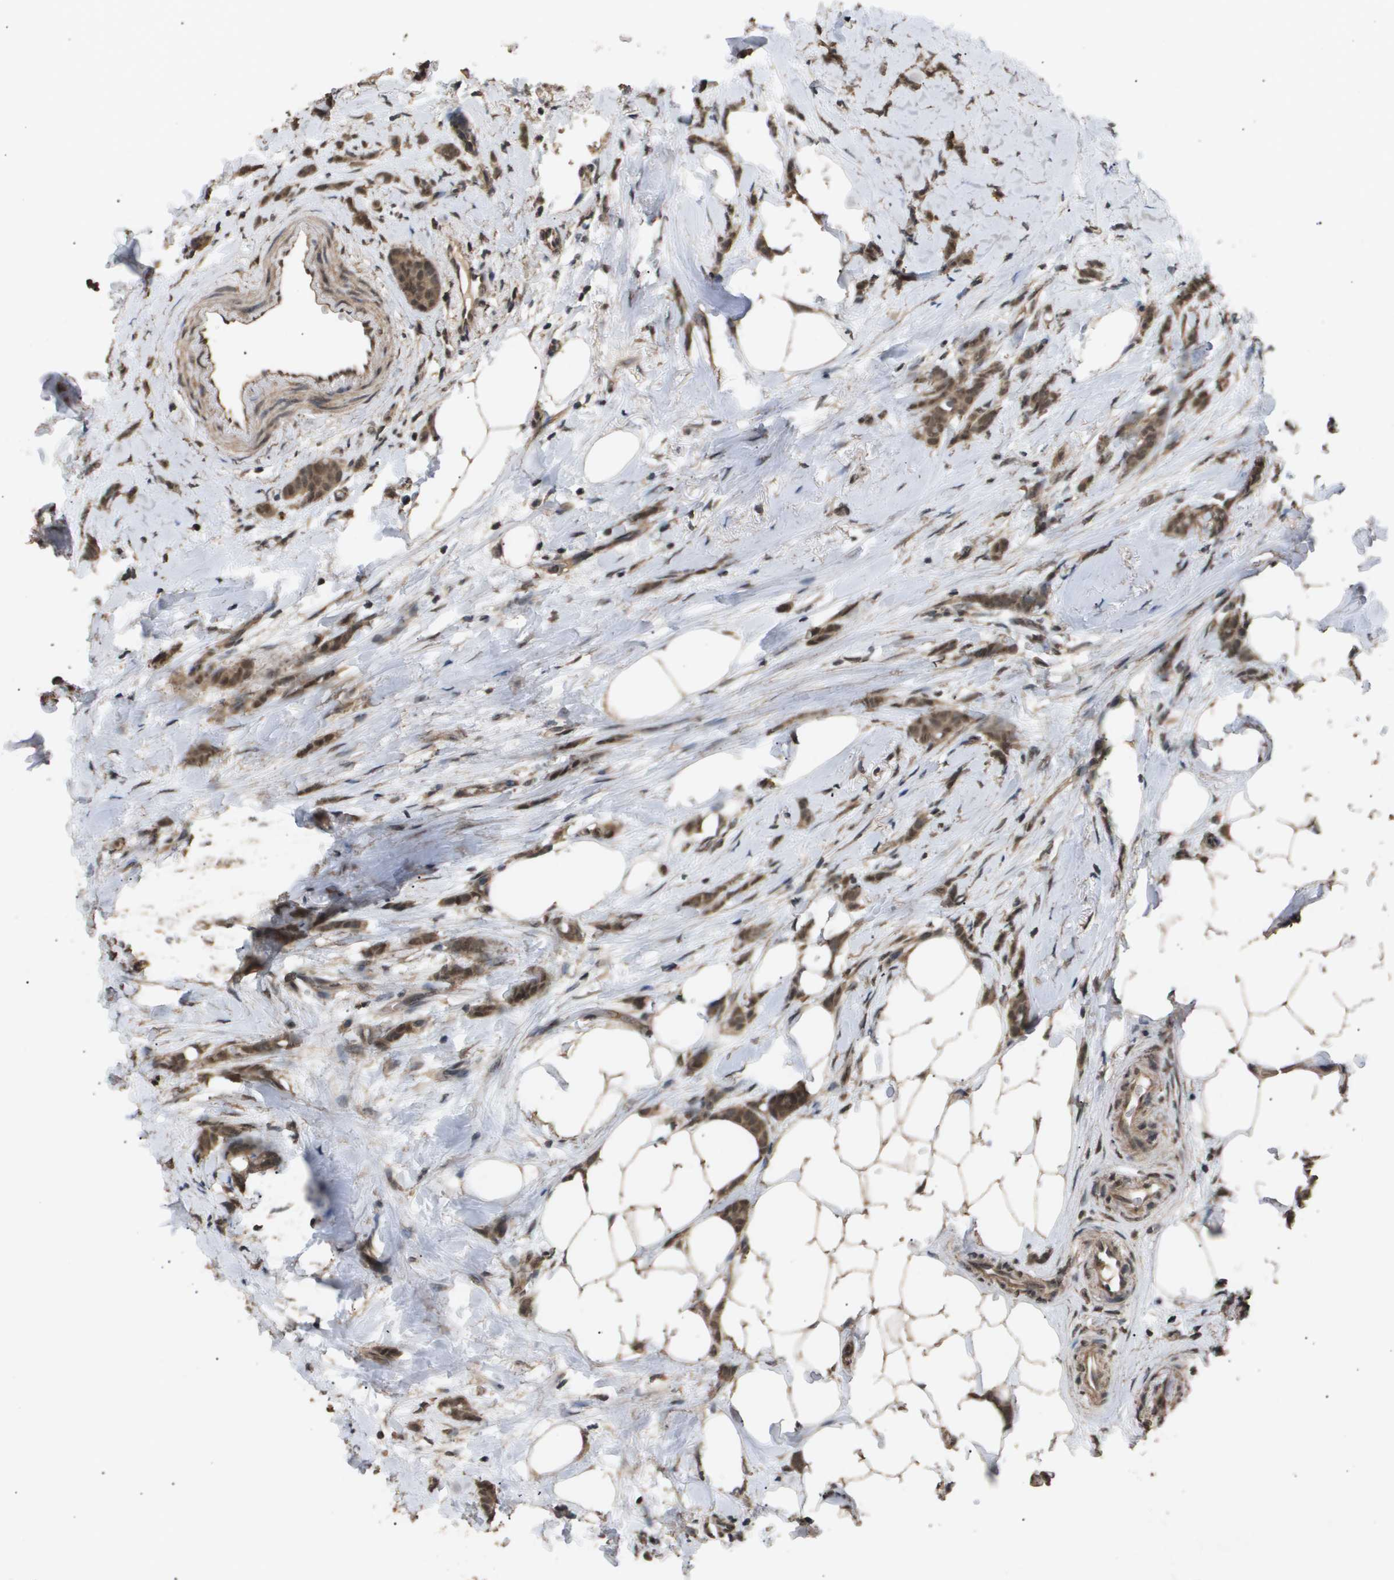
{"staining": {"intensity": "moderate", "quantity": ">75%", "location": "cytoplasmic/membranous,nuclear"}, "tissue": "breast cancer", "cell_type": "Tumor cells", "image_type": "cancer", "snomed": [{"axis": "morphology", "description": "Lobular carcinoma, in situ"}, {"axis": "morphology", "description": "Lobular carcinoma"}, {"axis": "topography", "description": "Breast"}], "caption": "Immunohistochemical staining of breast lobular carcinoma in situ shows medium levels of moderate cytoplasmic/membranous and nuclear staining in about >75% of tumor cells.", "gene": "ING1", "patient": {"sex": "female", "age": 41}}